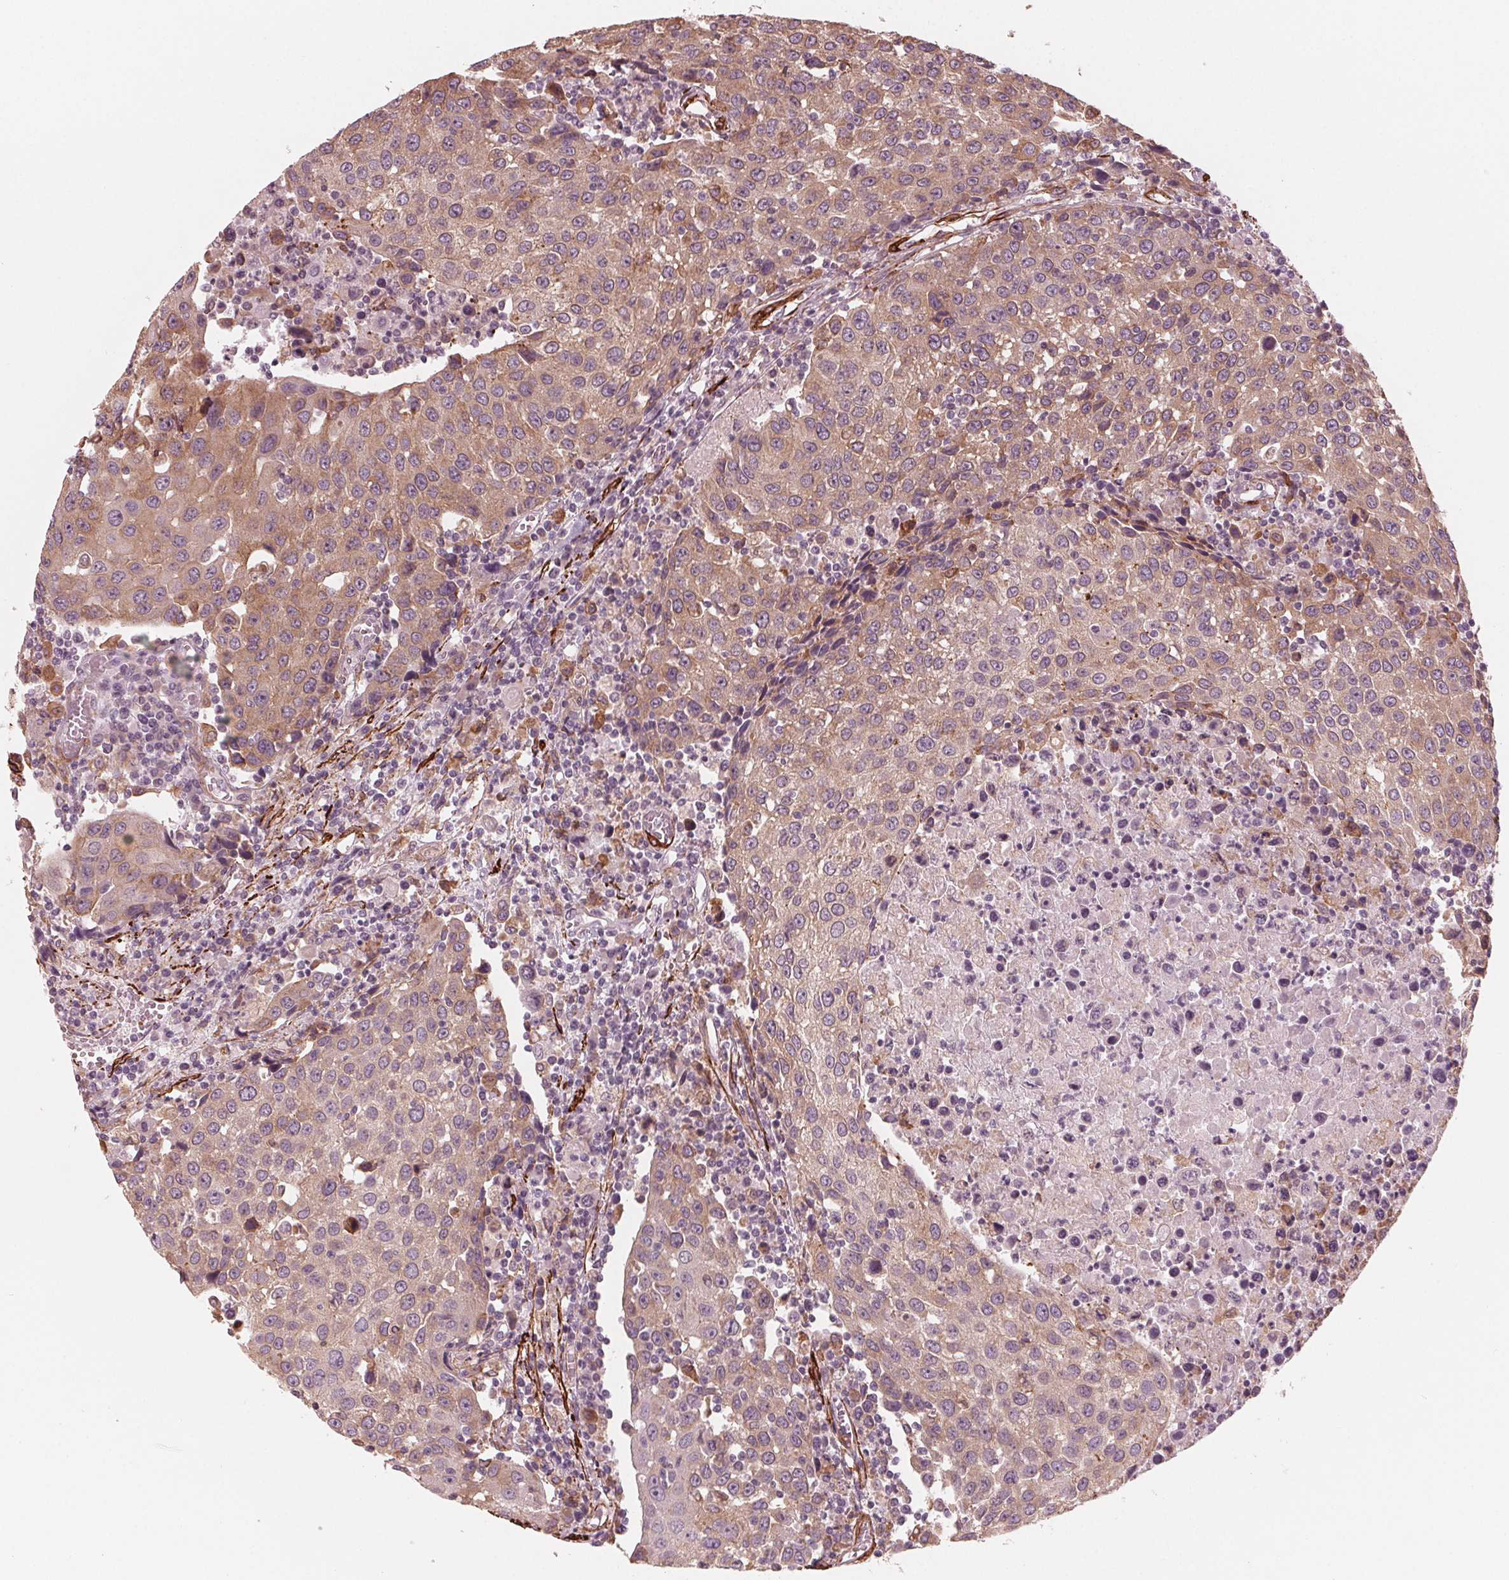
{"staining": {"intensity": "moderate", "quantity": "25%-75%", "location": "cytoplasmic/membranous"}, "tissue": "urothelial cancer", "cell_type": "Tumor cells", "image_type": "cancer", "snomed": [{"axis": "morphology", "description": "Urothelial carcinoma, High grade"}, {"axis": "topography", "description": "Urinary bladder"}], "caption": "Brown immunohistochemical staining in urothelial cancer exhibits moderate cytoplasmic/membranous staining in about 25%-75% of tumor cells.", "gene": "MIER3", "patient": {"sex": "female", "age": 85}}